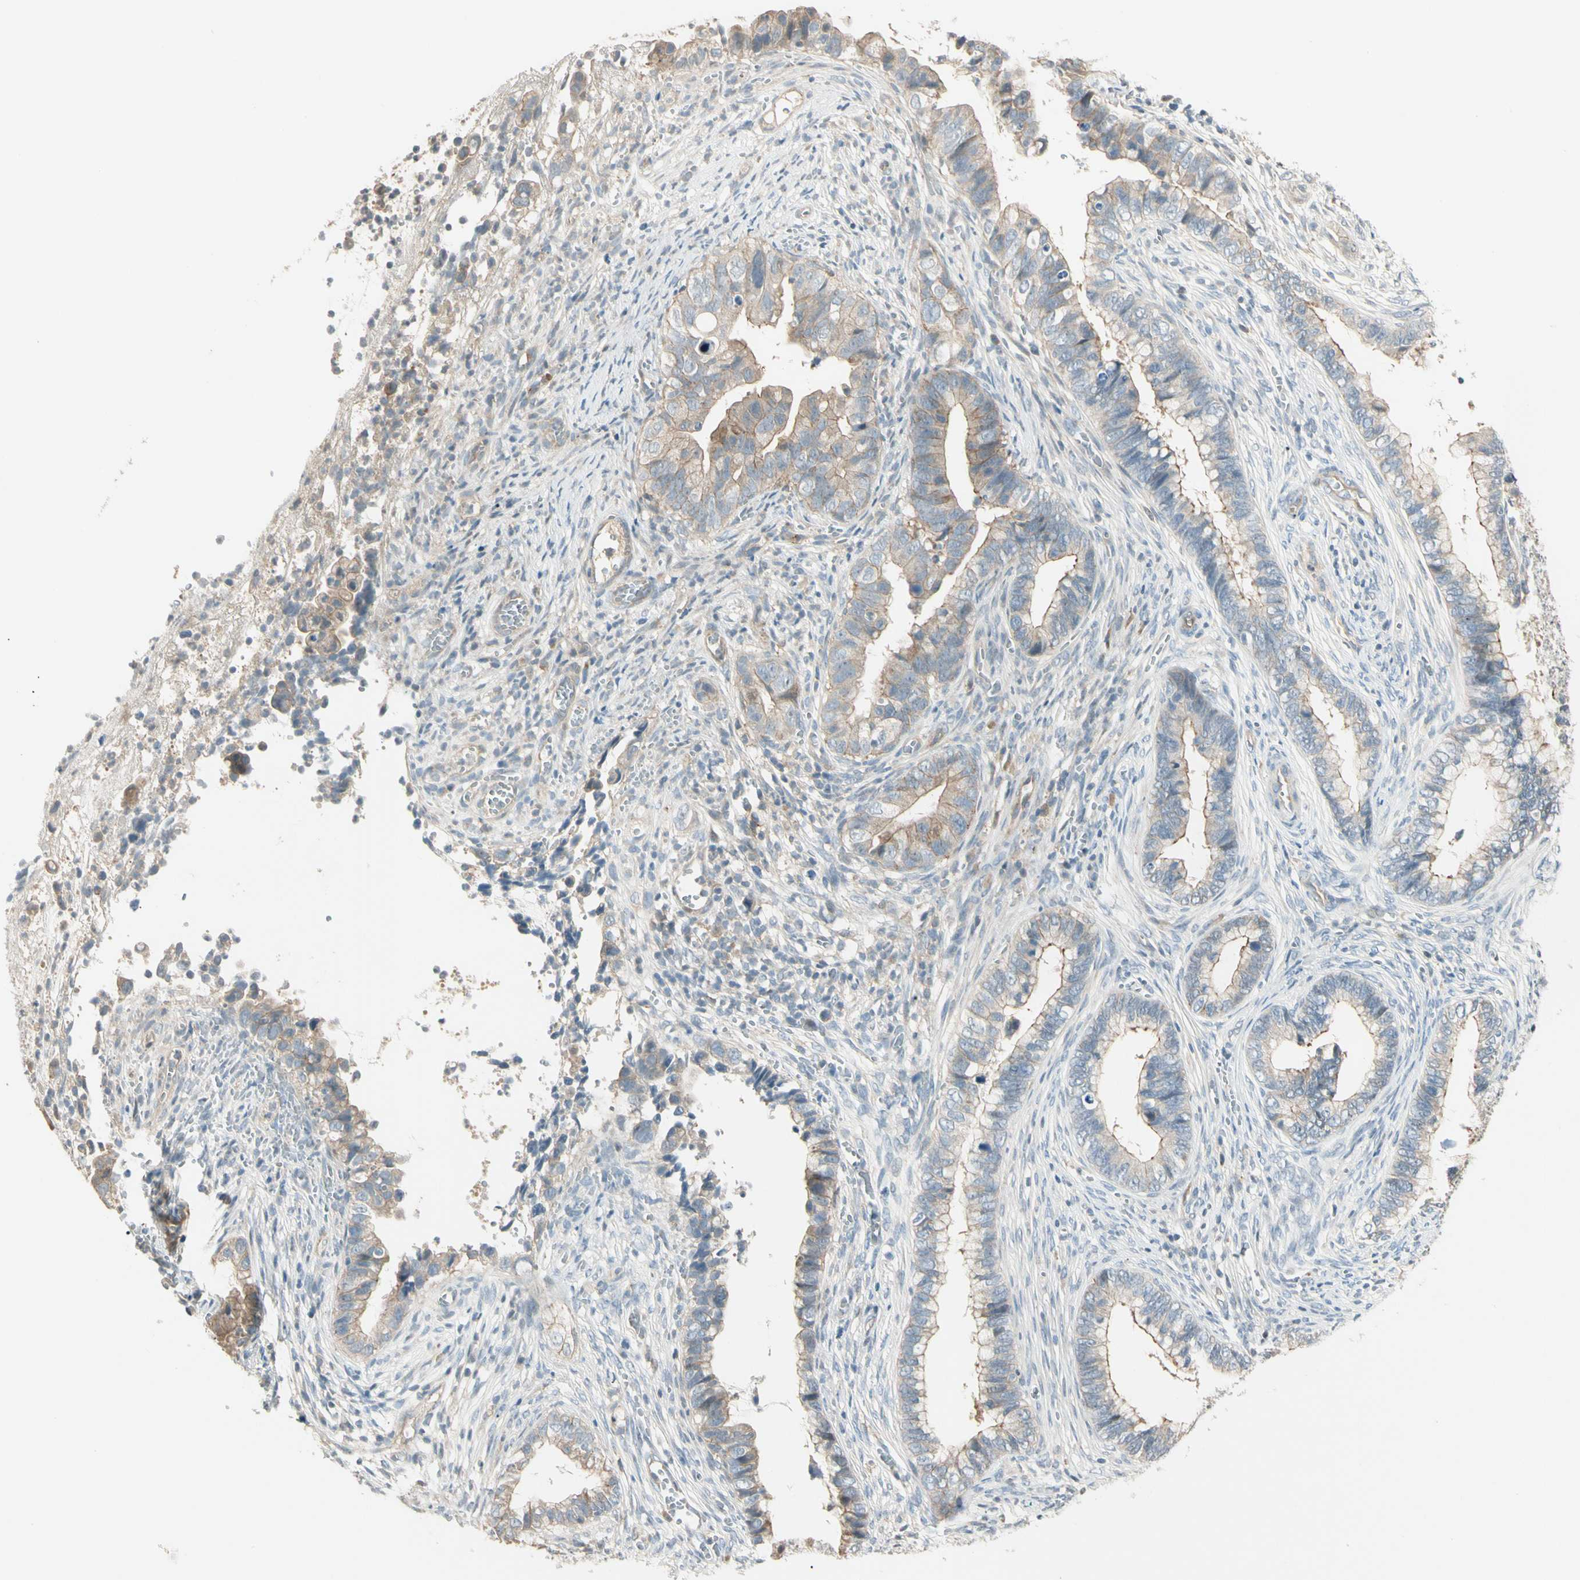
{"staining": {"intensity": "weak", "quantity": ">75%", "location": "cytoplasmic/membranous"}, "tissue": "cervical cancer", "cell_type": "Tumor cells", "image_type": "cancer", "snomed": [{"axis": "morphology", "description": "Adenocarcinoma, NOS"}, {"axis": "topography", "description": "Cervix"}], "caption": "Tumor cells demonstrate weak cytoplasmic/membranous staining in about >75% of cells in cervical adenocarcinoma.", "gene": "P3H2", "patient": {"sex": "female", "age": 44}}